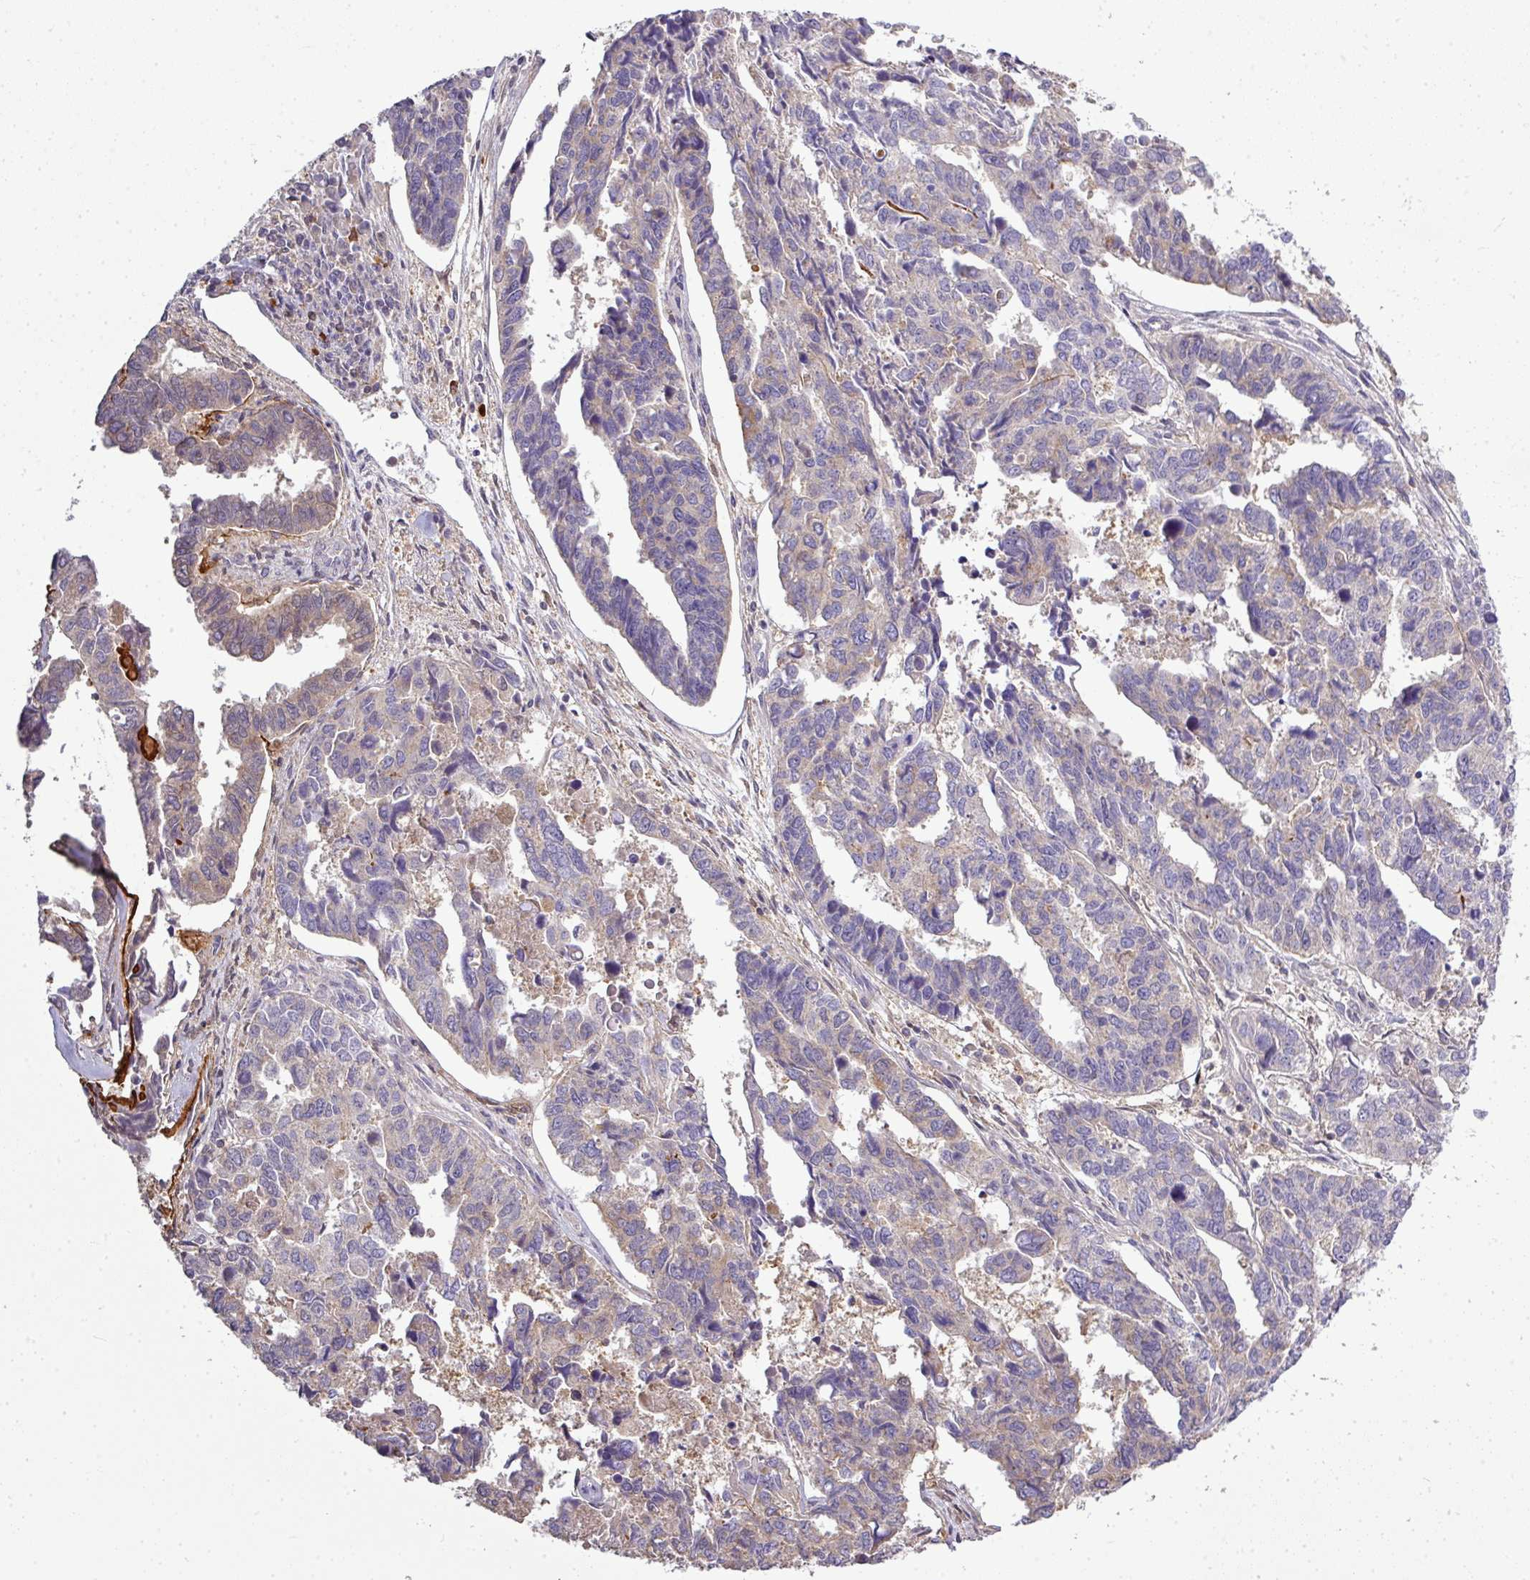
{"staining": {"intensity": "negative", "quantity": "none", "location": "none"}, "tissue": "endometrial cancer", "cell_type": "Tumor cells", "image_type": "cancer", "snomed": [{"axis": "morphology", "description": "Adenocarcinoma, NOS"}, {"axis": "topography", "description": "Endometrium"}], "caption": "High power microscopy histopathology image of an IHC micrograph of endometrial cancer, revealing no significant positivity in tumor cells.", "gene": "STAT5A", "patient": {"sex": "female", "age": 73}}